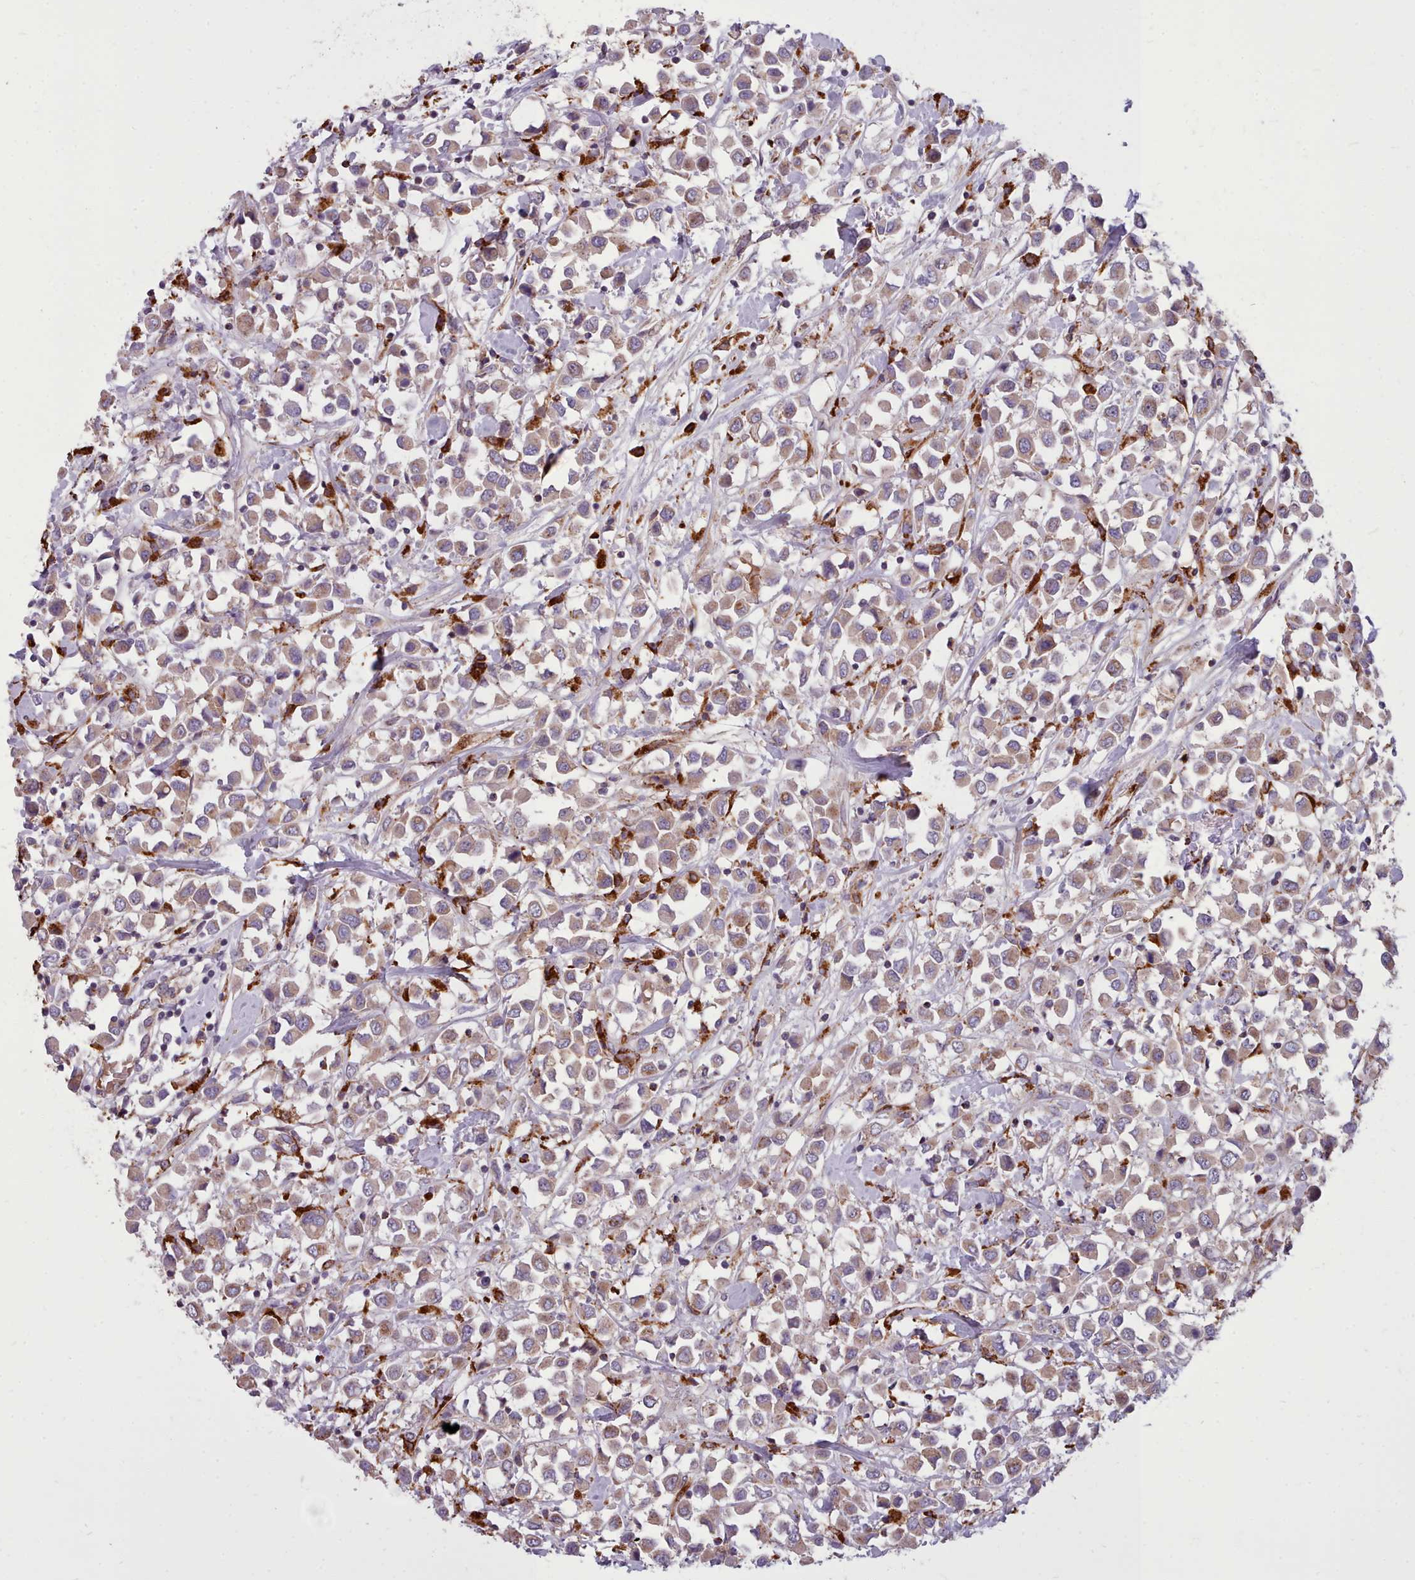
{"staining": {"intensity": "moderate", "quantity": ">75%", "location": "cytoplasmic/membranous"}, "tissue": "breast cancer", "cell_type": "Tumor cells", "image_type": "cancer", "snomed": [{"axis": "morphology", "description": "Duct carcinoma"}, {"axis": "topography", "description": "Breast"}], "caption": "Intraductal carcinoma (breast) stained for a protein shows moderate cytoplasmic/membranous positivity in tumor cells.", "gene": "PACSIN3", "patient": {"sex": "female", "age": 61}}